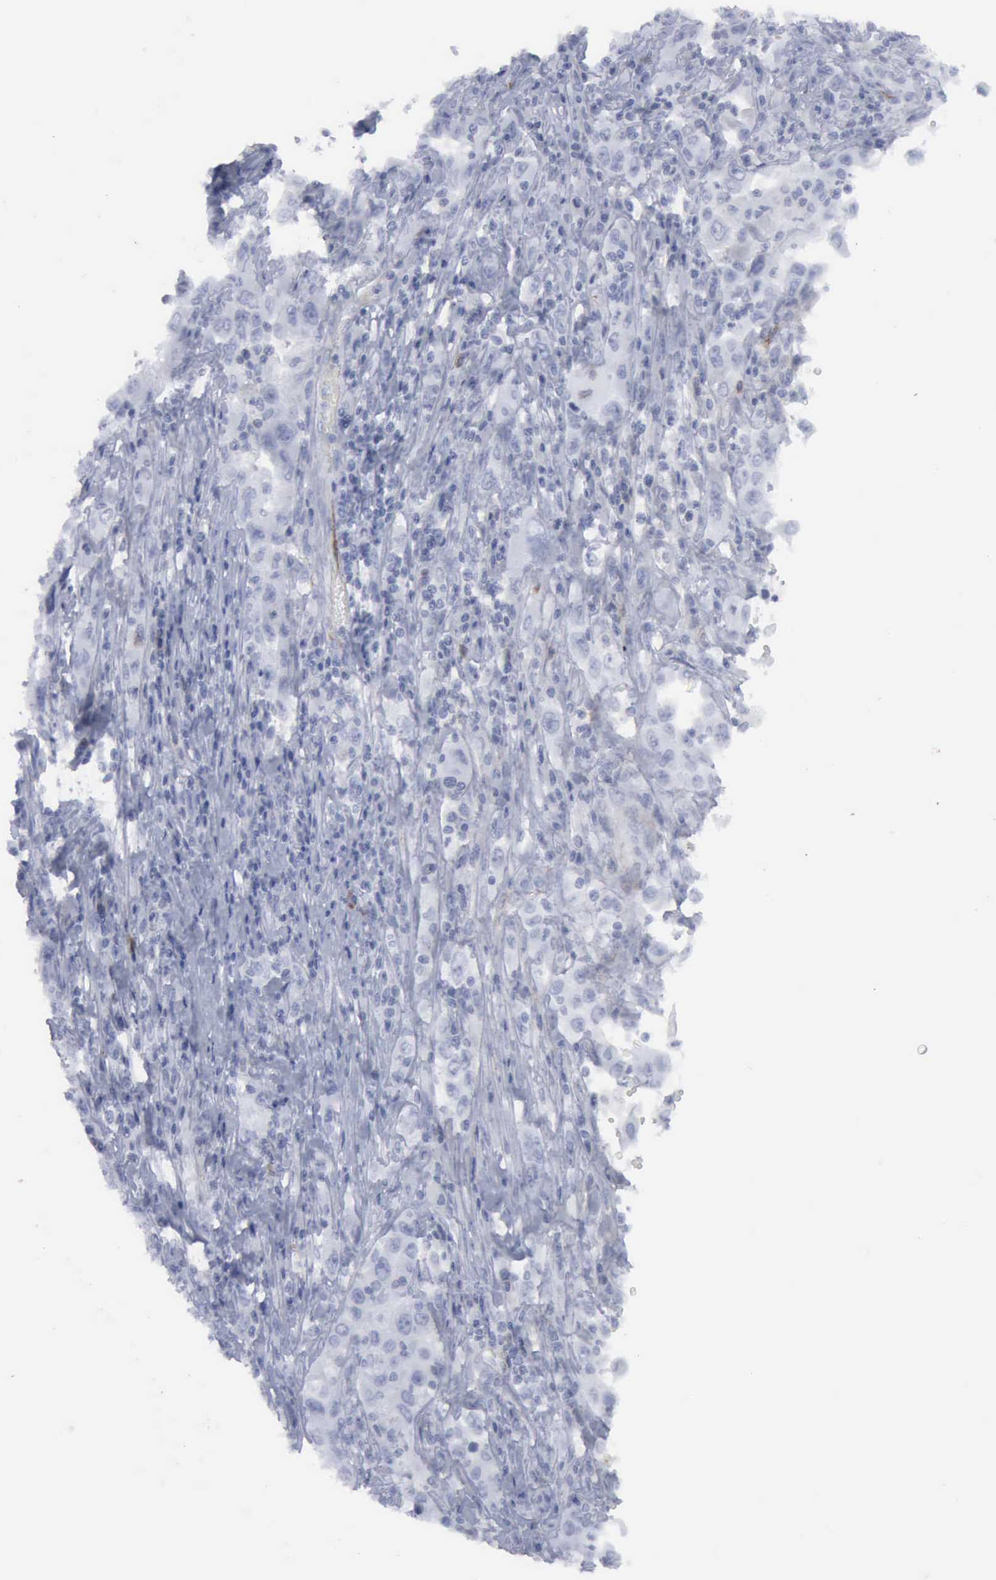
{"staining": {"intensity": "negative", "quantity": "none", "location": "none"}, "tissue": "pancreatic cancer", "cell_type": "Tumor cells", "image_type": "cancer", "snomed": [{"axis": "morphology", "description": "Adenocarcinoma, NOS"}, {"axis": "topography", "description": "Pancreas"}], "caption": "This photomicrograph is of pancreatic adenocarcinoma stained with immunohistochemistry to label a protein in brown with the nuclei are counter-stained blue. There is no positivity in tumor cells.", "gene": "VCAM1", "patient": {"sex": "male", "age": 70}}